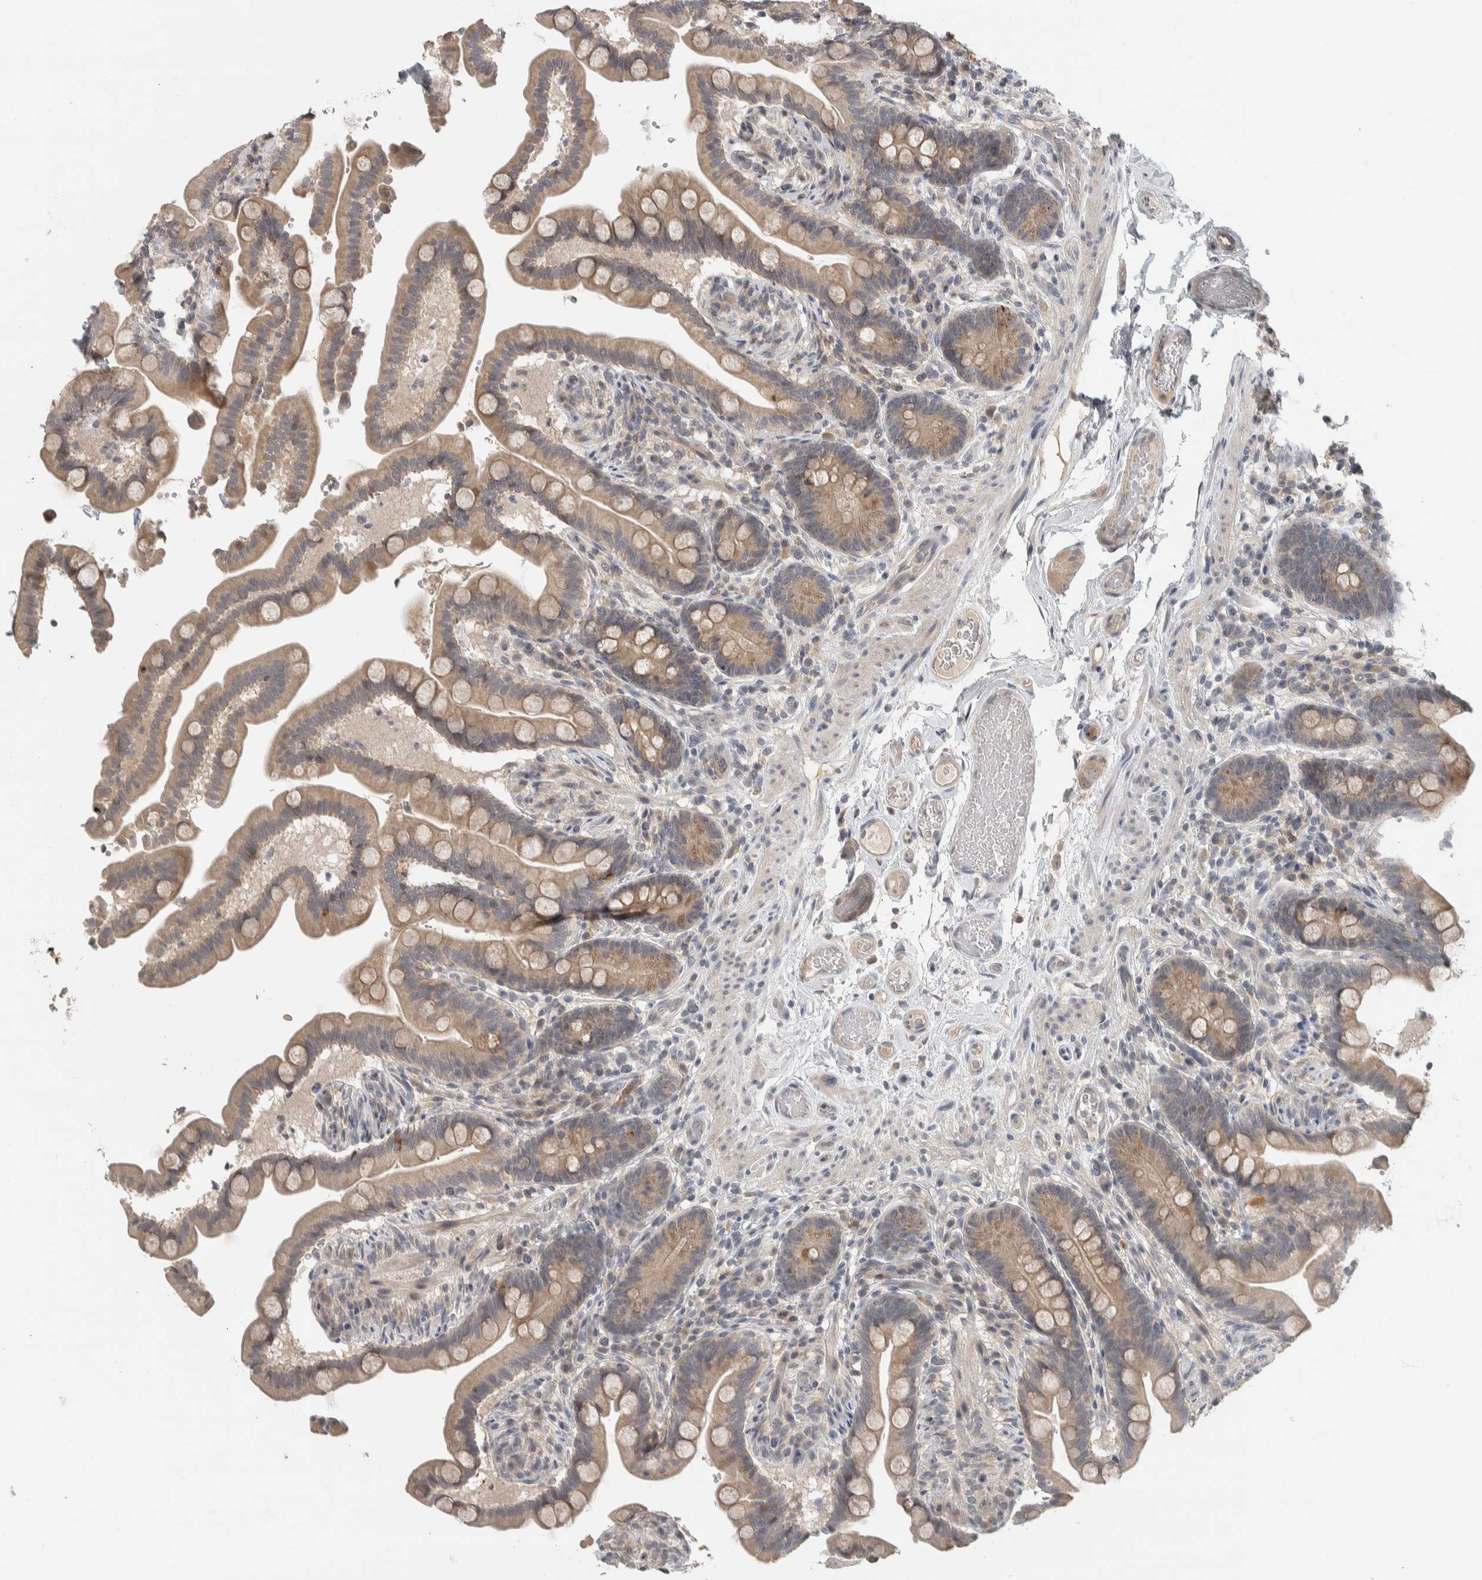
{"staining": {"intensity": "weak", "quantity": ">75%", "location": "cytoplasmic/membranous"}, "tissue": "colon", "cell_type": "Endothelial cells", "image_type": "normal", "snomed": [{"axis": "morphology", "description": "Normal tissue, NOS"}, {"axis": "topography", "description": "Smooth muscle"}, {"axis": "topography", "description": "Colon"}], "caption": "Protein analysis of normal colon reveals weak cytoplasmic/membranous positivity in about >75% of endothelial cells. The staining is performed using DAB (3,3'-diaminobenzidine) brown chromogen to label protein expression. The nuclei are counter-stained blue using hematoxylin.", "gene": "AFP", "patient": {"sex": "male", "age": 73}}